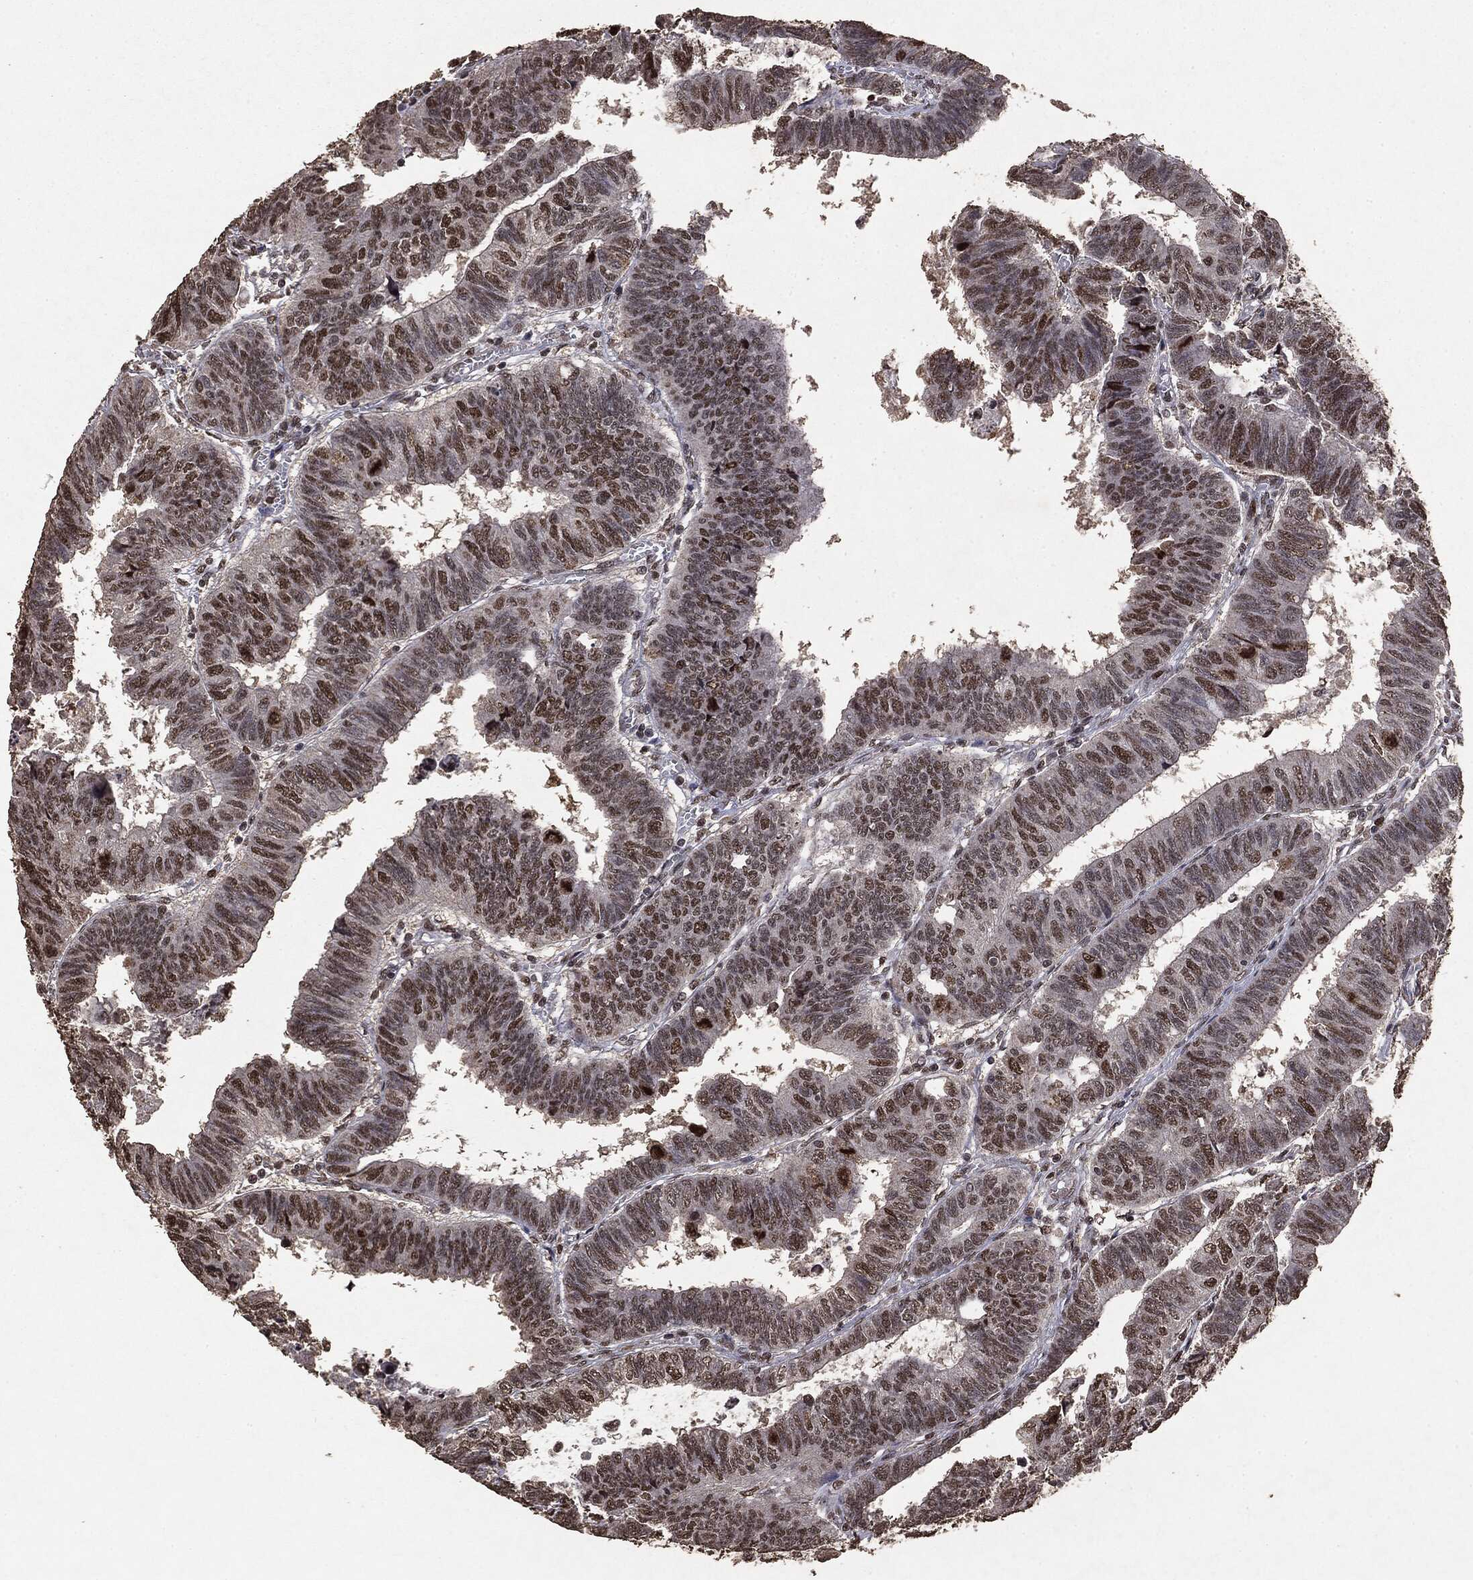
{"staining": {"intensity": "moderate", "quantity": "25%-75%", "location": "nuclear"}, "tissue": "colorectal cancer", "cell_type": "Tumor cells", "image_type": "cancer", "snomed": [{"axis": "morphology", "description": "Adenocarcinoma, NOS"}, {"axis": "topography", "description": "Colon"}], "caption": "Protein positivity by immunohistochemistry displays moderate nuclear staining in about 25%-75% of tumor cells in colorectal cancer.", "gene": "RAD18", "patient": {"sex": "male", "age": 62}}